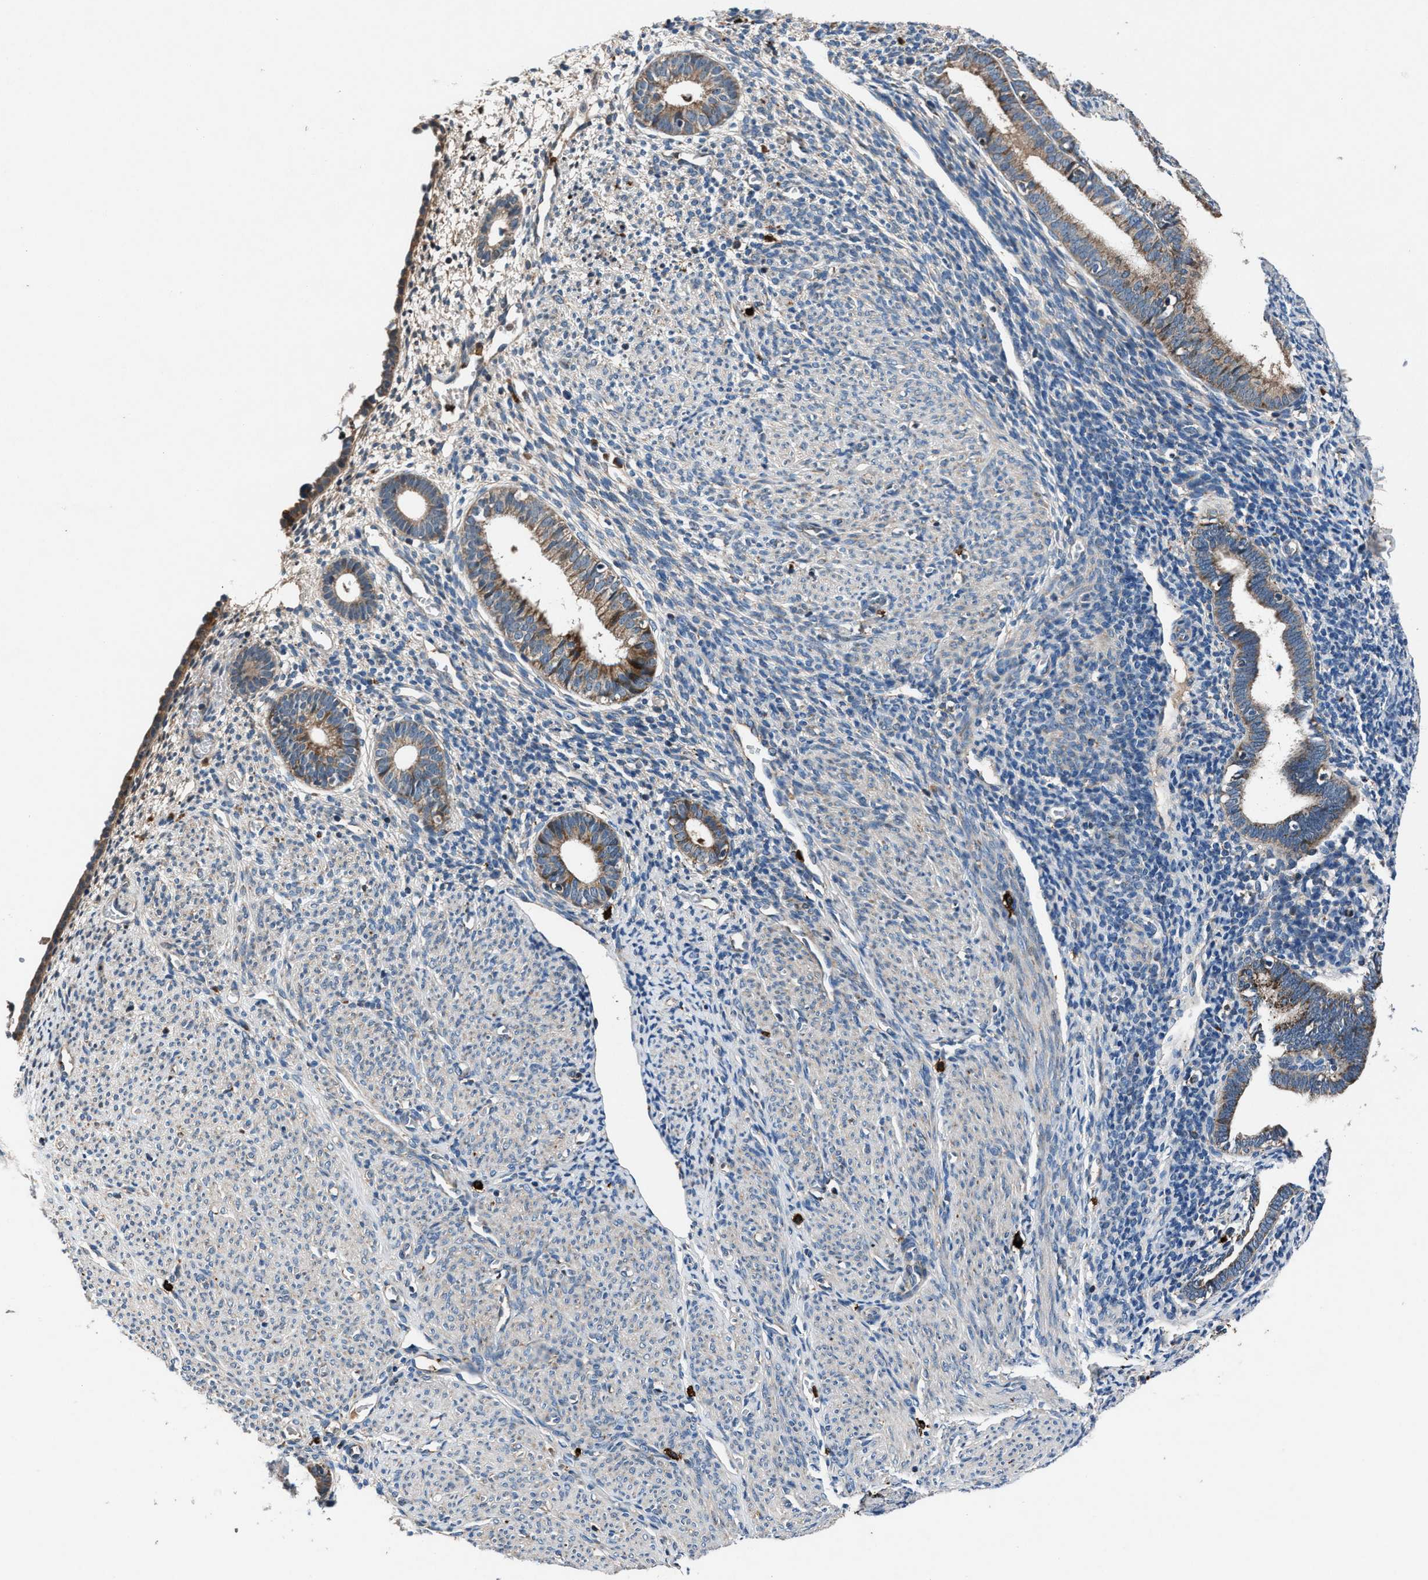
{"staining": {"intensity": "weak", "quantity": "<25%", "location": "cytoplasmic/membranous"}, "tissue": "endometrium", "cell_type": "Cells in endometrial stroma", "image_type": "normal", "snomed": [{"axis": "morphology", "description": "Normal tissue, NOS"}, {"axis": "morphology", "description": "Adenocarcinoma, NOS"}, {"axis": "topography", "description": "Endometrium"}], "caption": "A high-resolution micrograph shows immunohistochemistry staining of benign endometrium, which shows no significant positivity in cells in endometrial stroma. (DAB (3,3'-diaminobenzidine) immunohistochemistry (IHC), high magnification).", "gene": "FAM221A", "patient": {"sex": "female", "age": 57}}